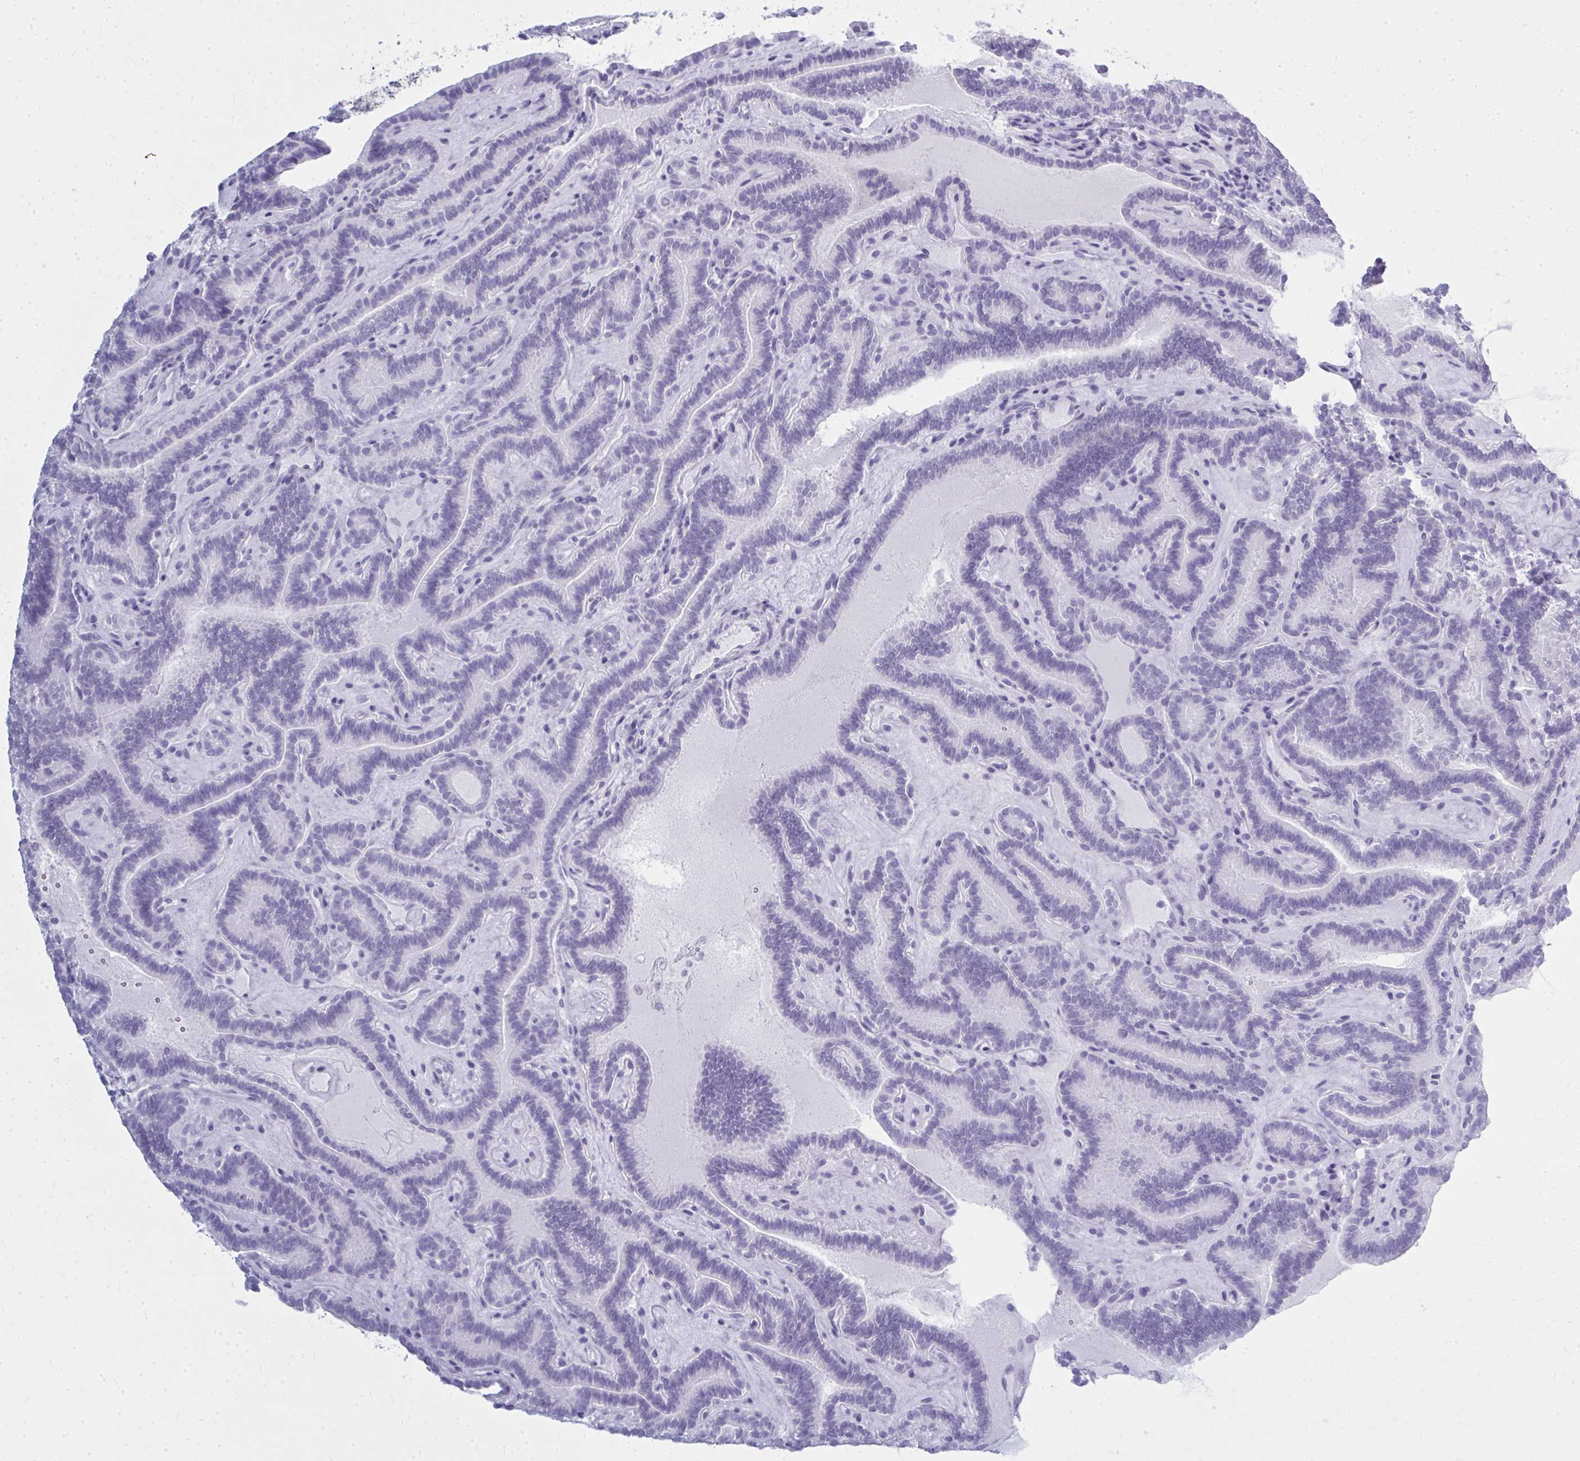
{"staining": {"intensity": "negative", "quantity": "none", "location": "none"}, "tissue": "thyroid cancer", "cell_type": "Tumor cells", "image_type": "cancer", "snomed": [{"axis": "morphology", "description": "Papillary adenocarcinoma, NOS"}, {"axis": "topography", "description": "Thyroid gland"}], "caption": "Immunohistochemistry histopathology image of thyroid cancer (papillary adenocarcinoma) stained for a protein (brown), which reveals no staining in tumor cells.", "gene": "QDPR", "patient": {"sex": "female", "age": 21}}